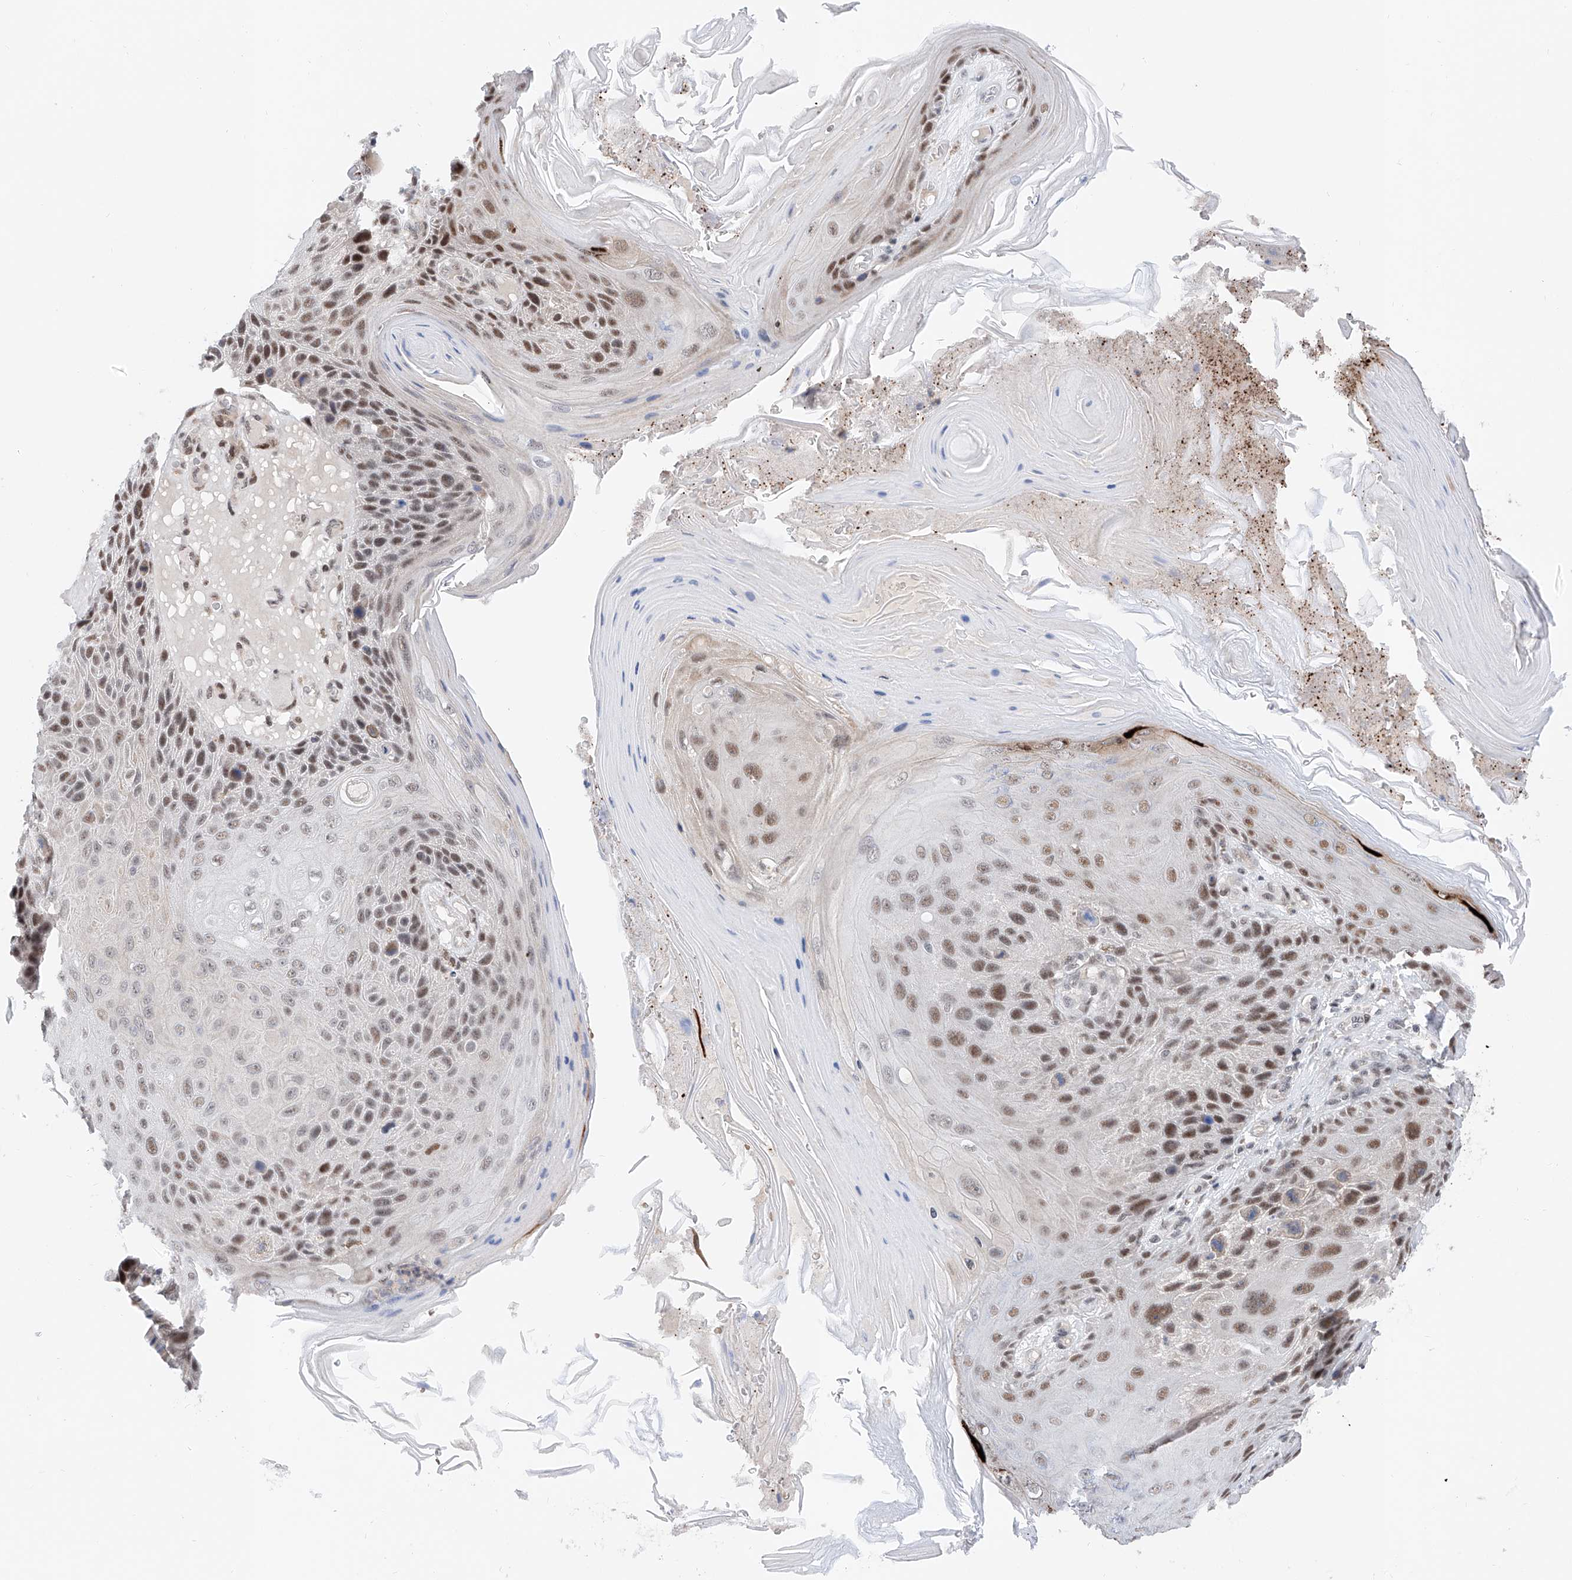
{"staining": {"intensity": "moderate", "quantity": ">75%", "location": "nuclear"}, "tissue": "skin cancer", "cell_type": "Tumor cells", "image_type": "cancer", "snomed": [{"axis": "morphology", "description": "Squamous cell carcinoma, NOS"}, {"axis": "topography", "description": "Skin"}], "caption": "The histopathology image exhibits staining of skin cancer, revealing moderate nuclear protein expression (brown color) within tumor cells. (IHC, brightfield microscopy, high magnification).", "gene": "SNRNP200", "patient": {"sex": "female", "age": 88}}